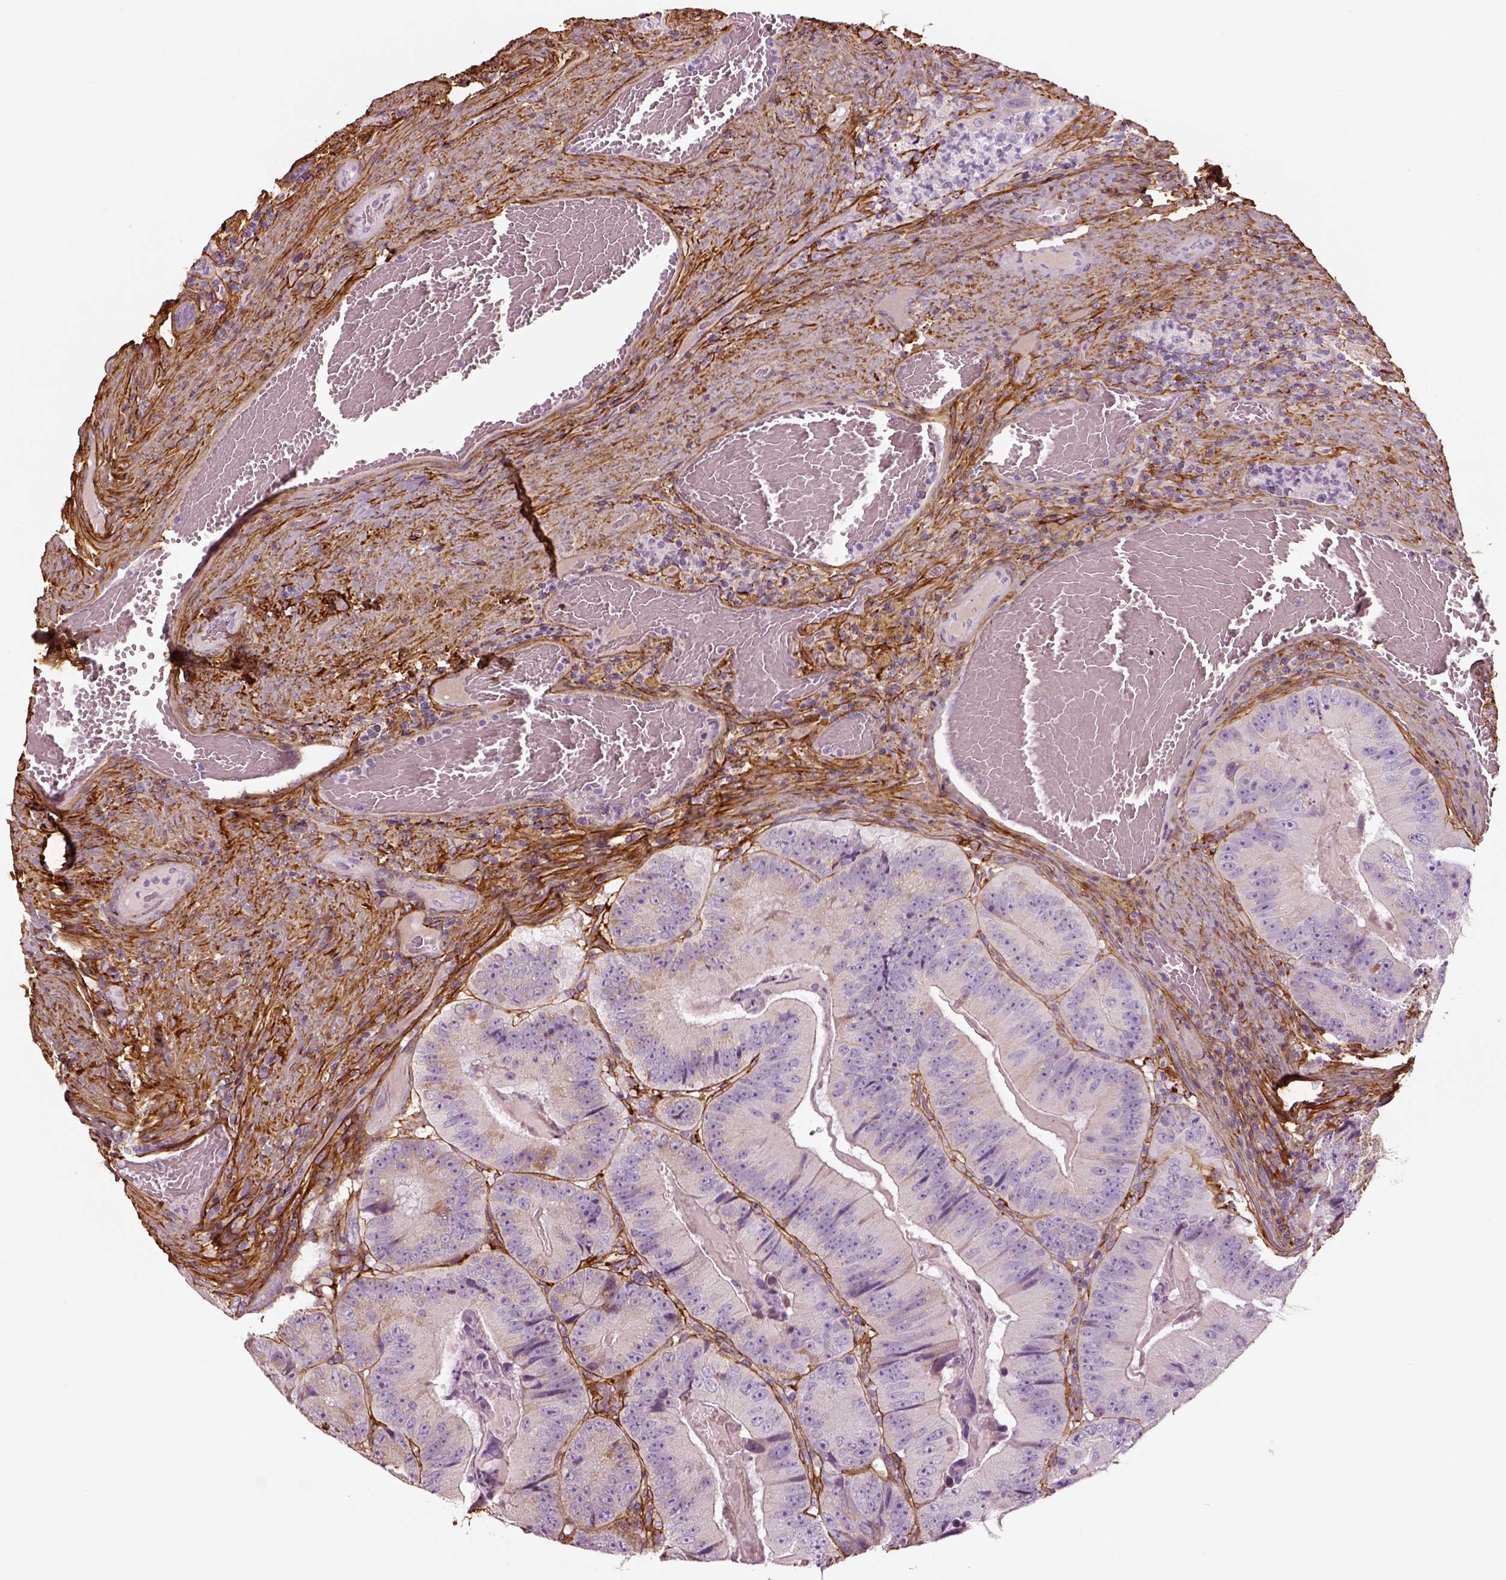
{"staining": {"intensity": "negative", "quantity": "none", "location": "none"}, "tissue": "colorectal cancer", "cell_type": "Tumor cells", "image_type": "cancer", "snomed": [{"axis": "morphology", "description": "Adenocarcinoma, NOS"}, {"axis": "topography", "description": "Colon"}], "caption": "Protein analysis of colorectal cancer shows no significant expression in tumor cells. Nuclei are stained in blue.", "gene": "COL6A2", "patient": {"sex": "female", "age": 86}}